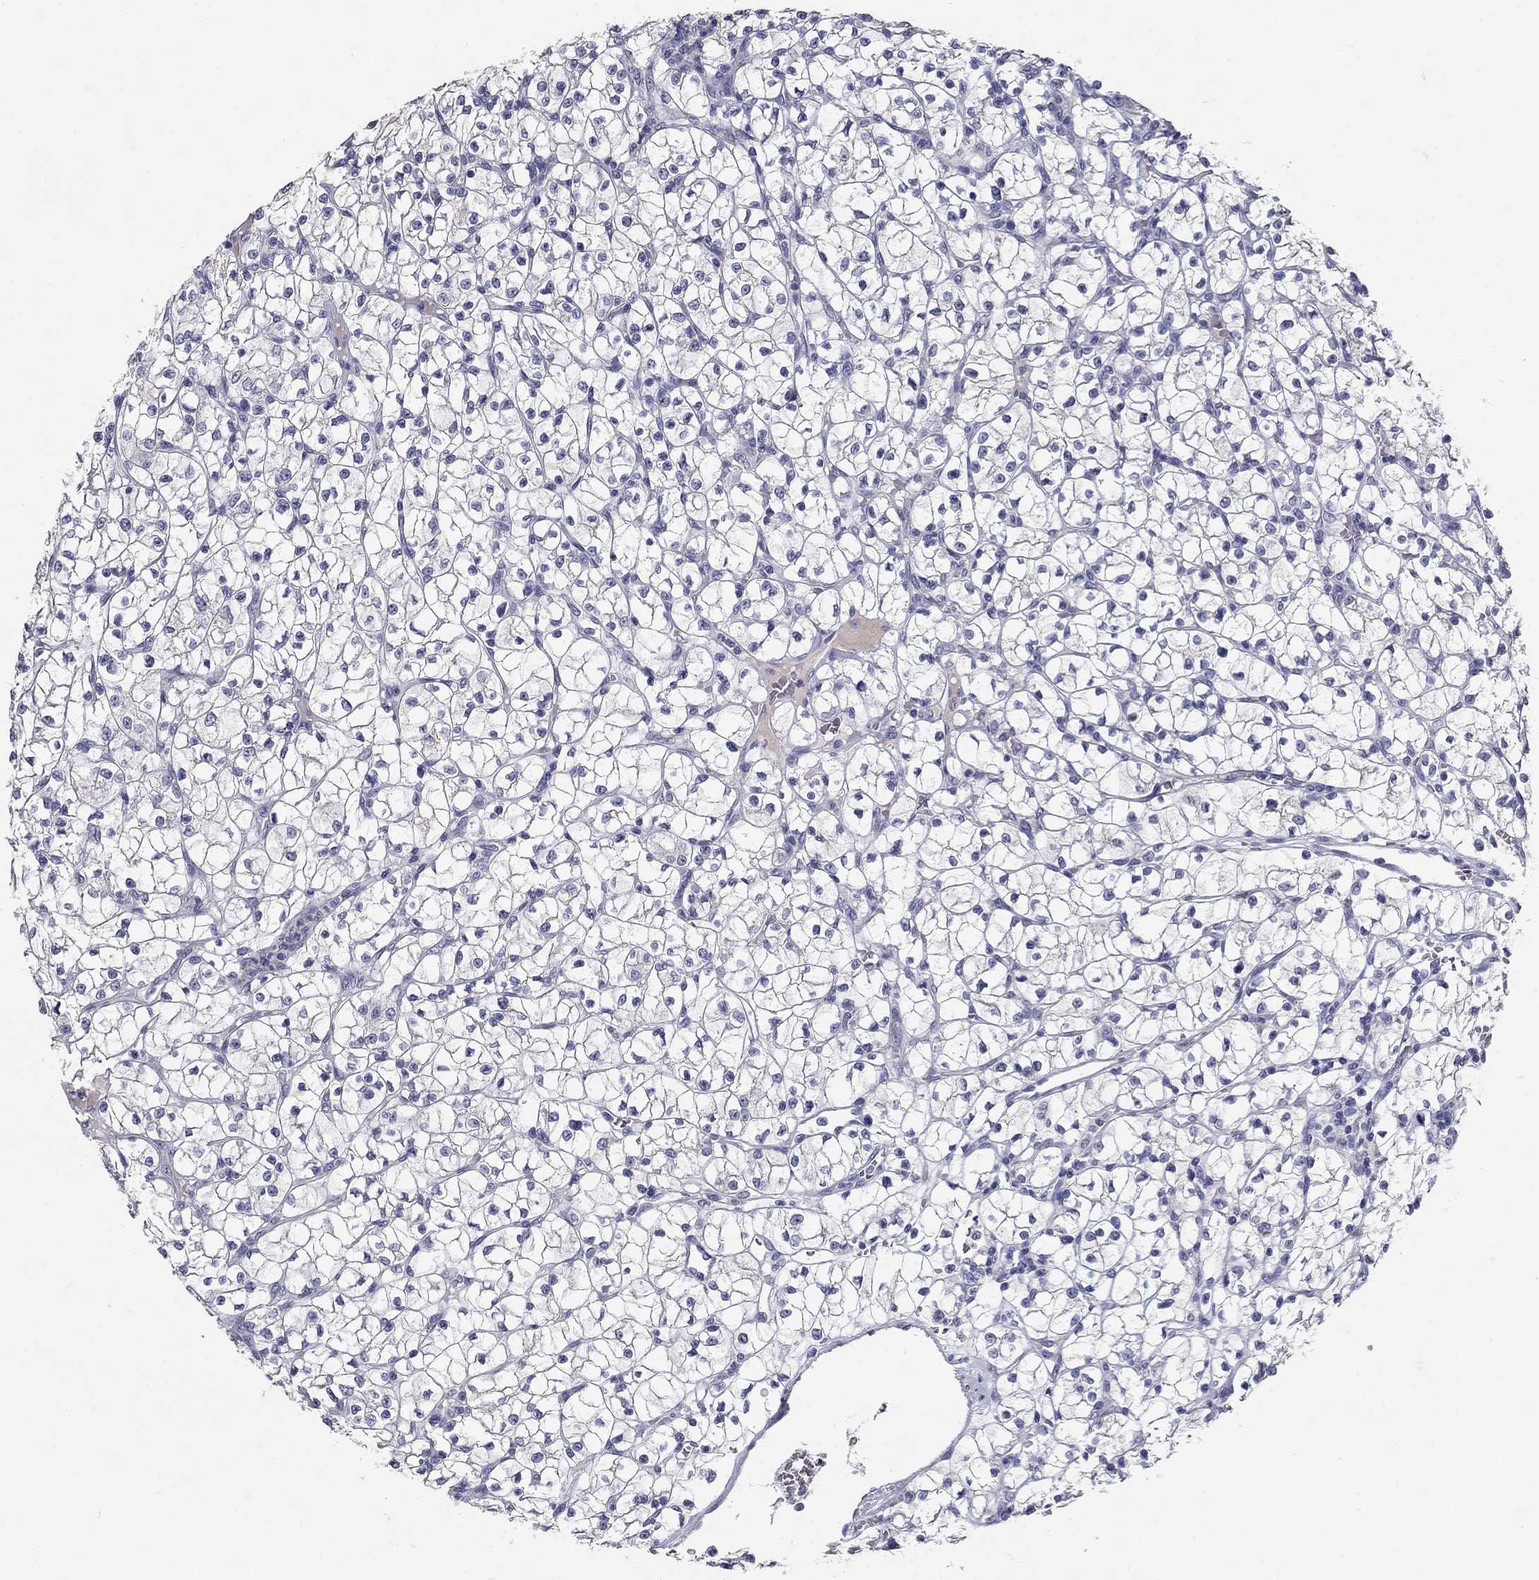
{"staining": {"intensity": "negative", "quantity": "none", "location": "none"}, "tissue": "renal cancer", "cell_type": "Tumor cells", "image_type": "cancer", "snomed": [{"axis": "morphology", "description": "Adenocarcinoma, NOS"}, {"axis": "topography", "description": "Kidney"}], "caption": "Tumor cells show no significant staining in renal adenocarcinoma.", "gene": "POMC", "patient": {"sex": "female", "age": 64}}